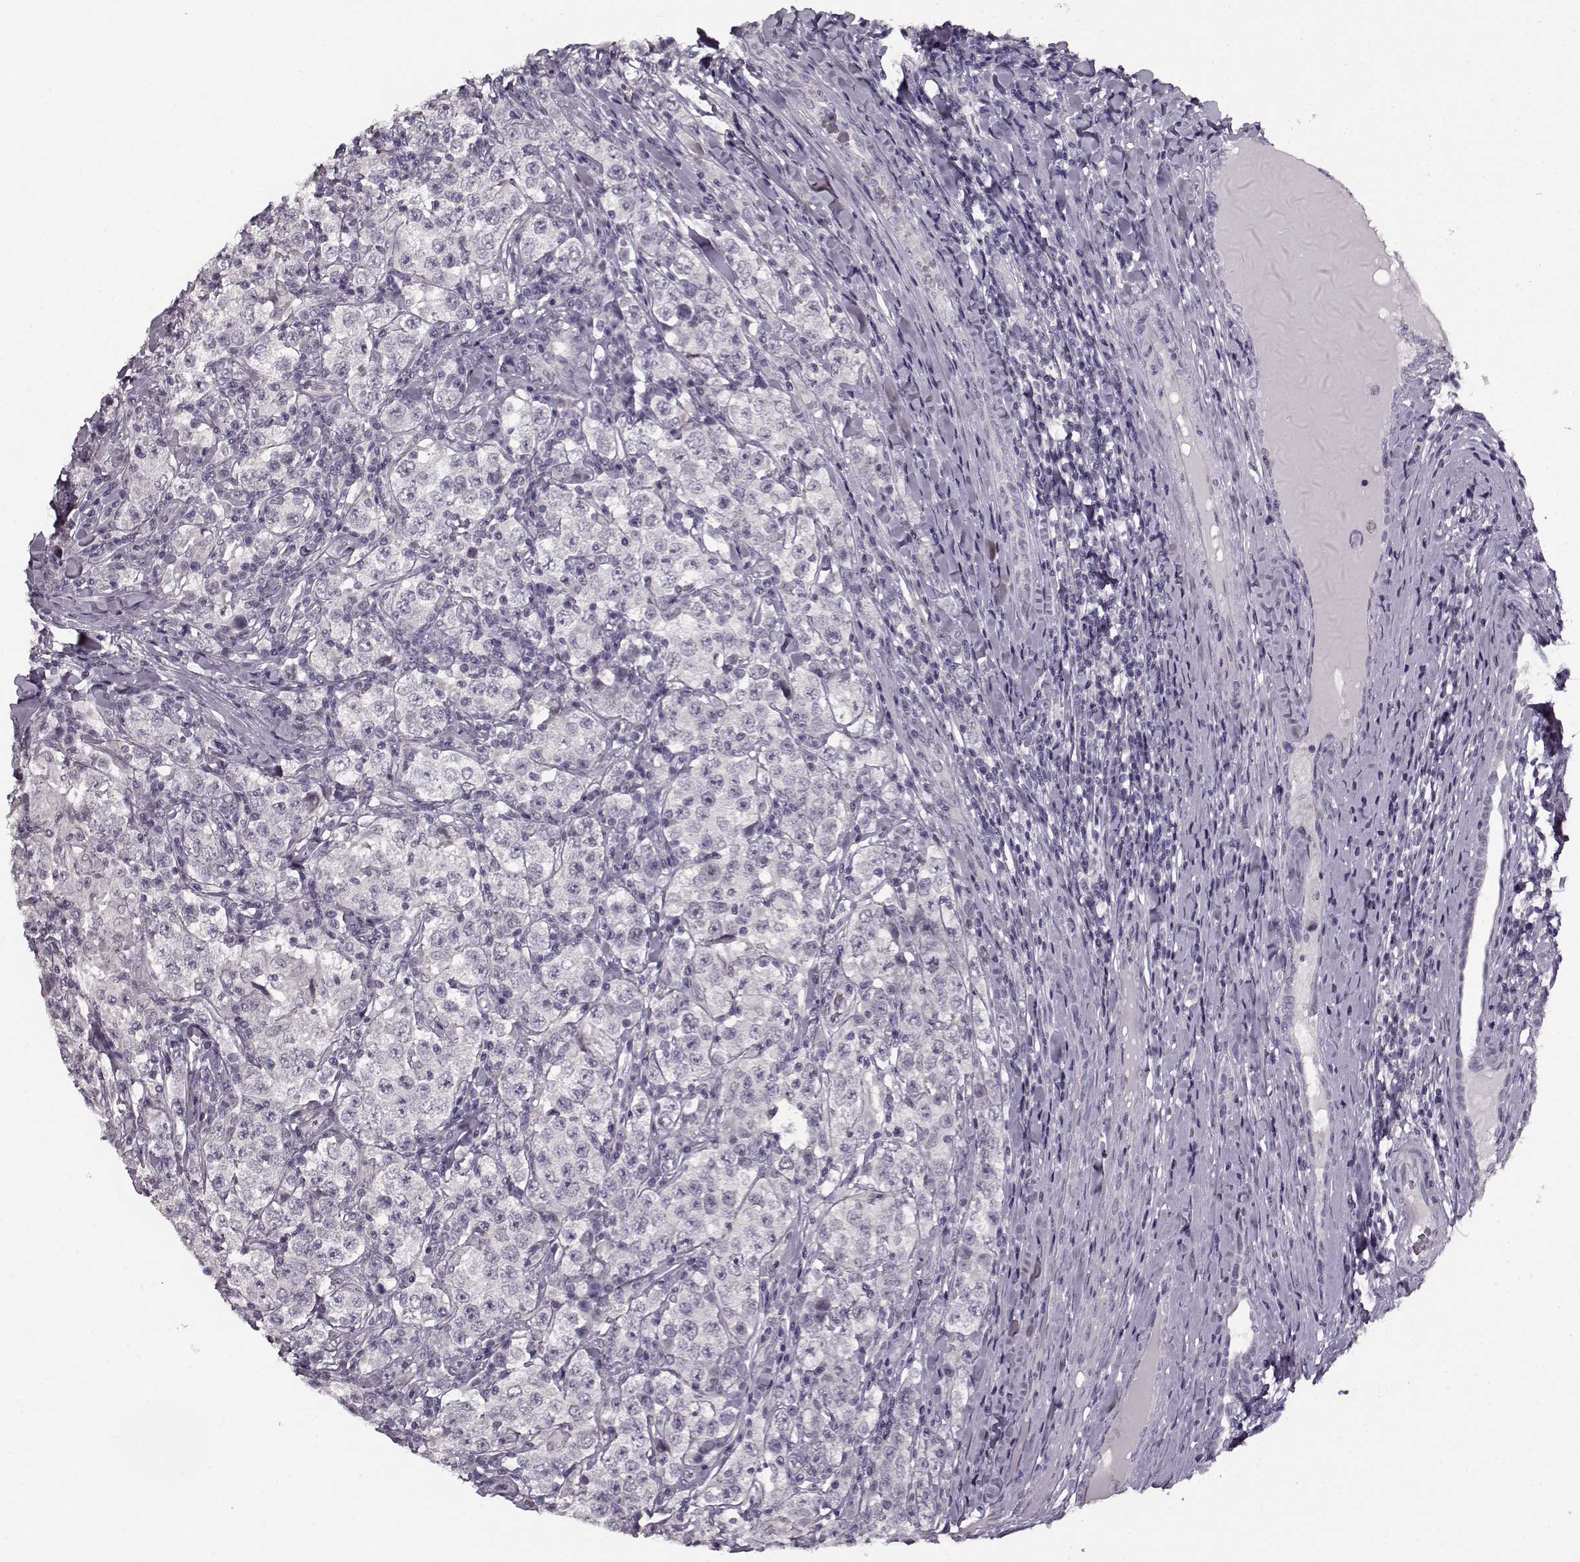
{"staining": {"intensity": "negative", "quantity": "none", "location": "none"}, "tissue": "testis cancer", "cell_type": "Tumor cells", "image_type": "cancer", "snomed": [{"axis": "morphology", "description": "Seminoma, NOS"}, {"axis": "morphology", "description": "Carcinoma, Embryonal, NOS"}, {"axis": "topography", "description": "Testis"}], "caption": "Immunohistochemical staining of testis embryonal carcinoma exhibits no significant expression in tumor cells. (Brightfield microscopy of DAB (3,3'-diaminobenzidine) immunohistochemistry (IHC) at high magnification).", "gene": "RP1L1", "patient": {"sex": "male", "age": 41}}